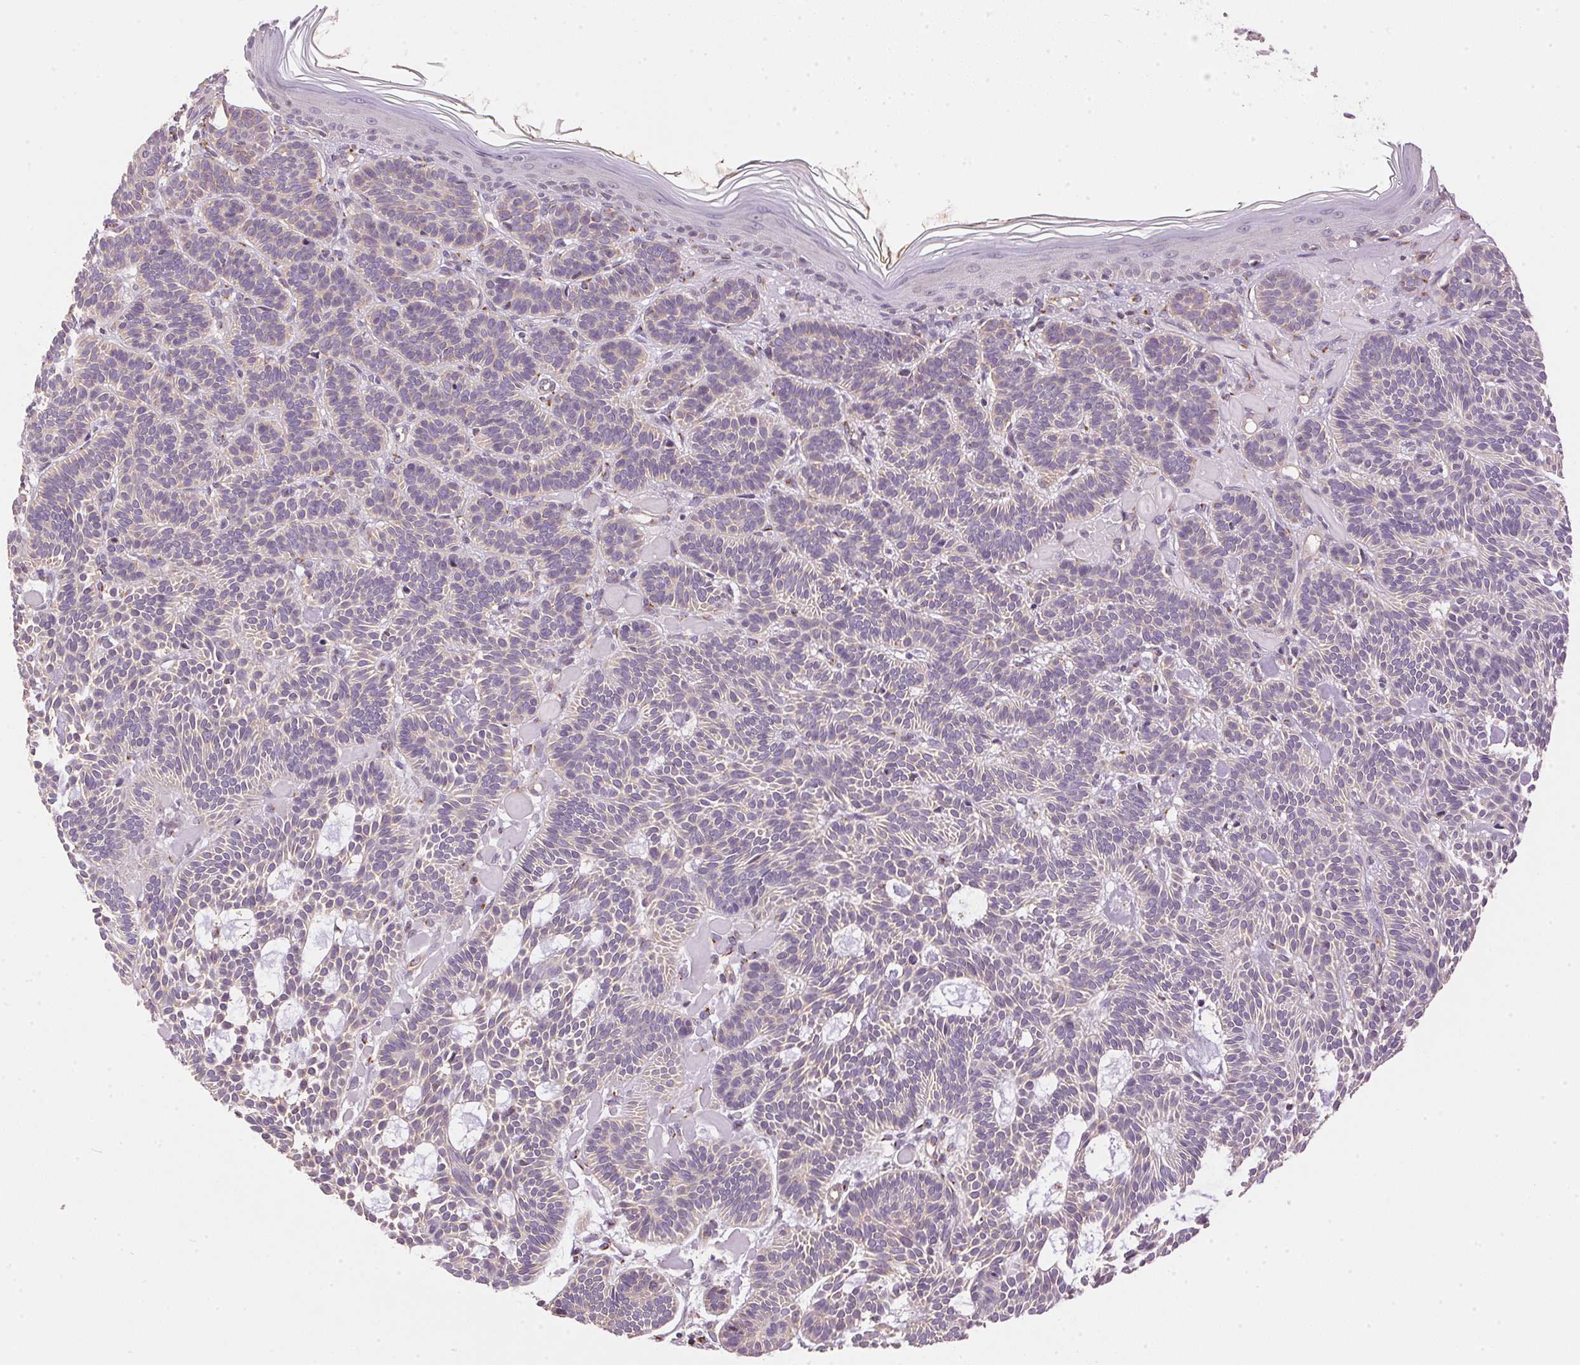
{"staining": {"intensity": "weak", "quantity": "<25%", "location": "cytoplasmic/membranous"}, "tissue": "skin cancer", "cell_type": "Tumor cells", "image_type": "cancer", "snomed": [{"axis": "morphology", "description": "Basal cell carcinoma"}, {"axis": "topography", "description": "Skin"}], "caption": "Image shows no protein positivity in tumor cells of basal cell carcinoma (skin) tissue.", "gene": "GOLPH3", "patient": {"sex": "male", "age": 85}}